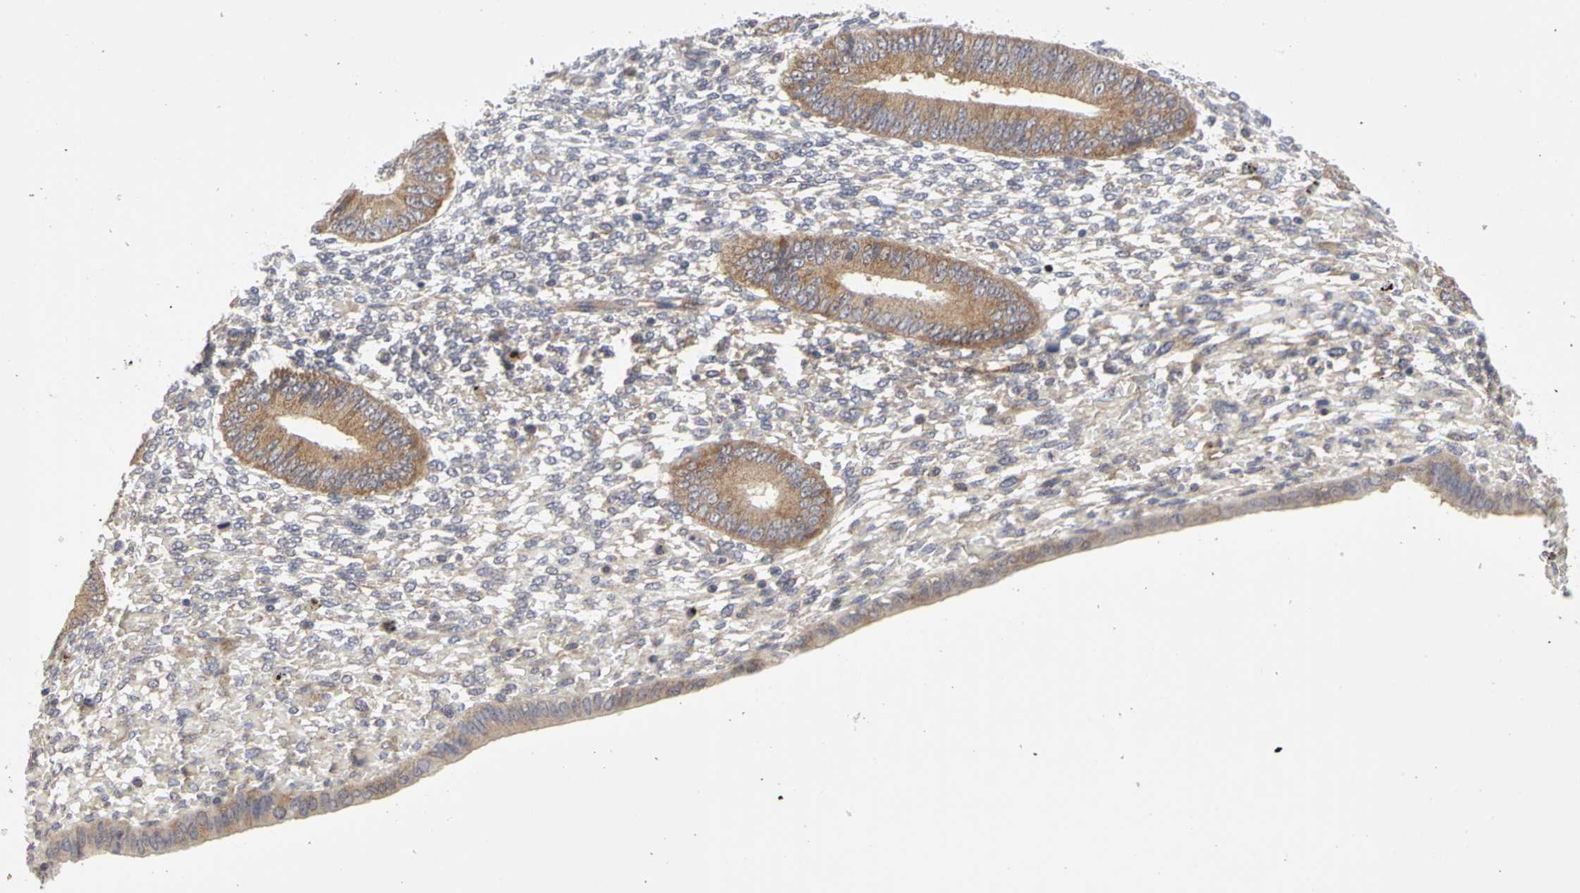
{"staining": {"intensity": "weak", "quantity": "25%-75%", "location": "cytoplasmic/membranous"}, "tissue": "endometrium", "cell_type": "Cells in endometrial stroma", "image_type": "normal", "snomed": [{"axis": "morphology", "description": "Normal tissue, NOS"}, {"axis": "topography", "description": "Endometrium"}], "caption": "Immunohistochemical staining of benign endometrium shows weak cytoplasmic/membranous protein positivity in approximately 25%-75% of cells in endometrial stroma.", "gene": "IRAK1", "patient": {"sex": "female", "age": 42}}